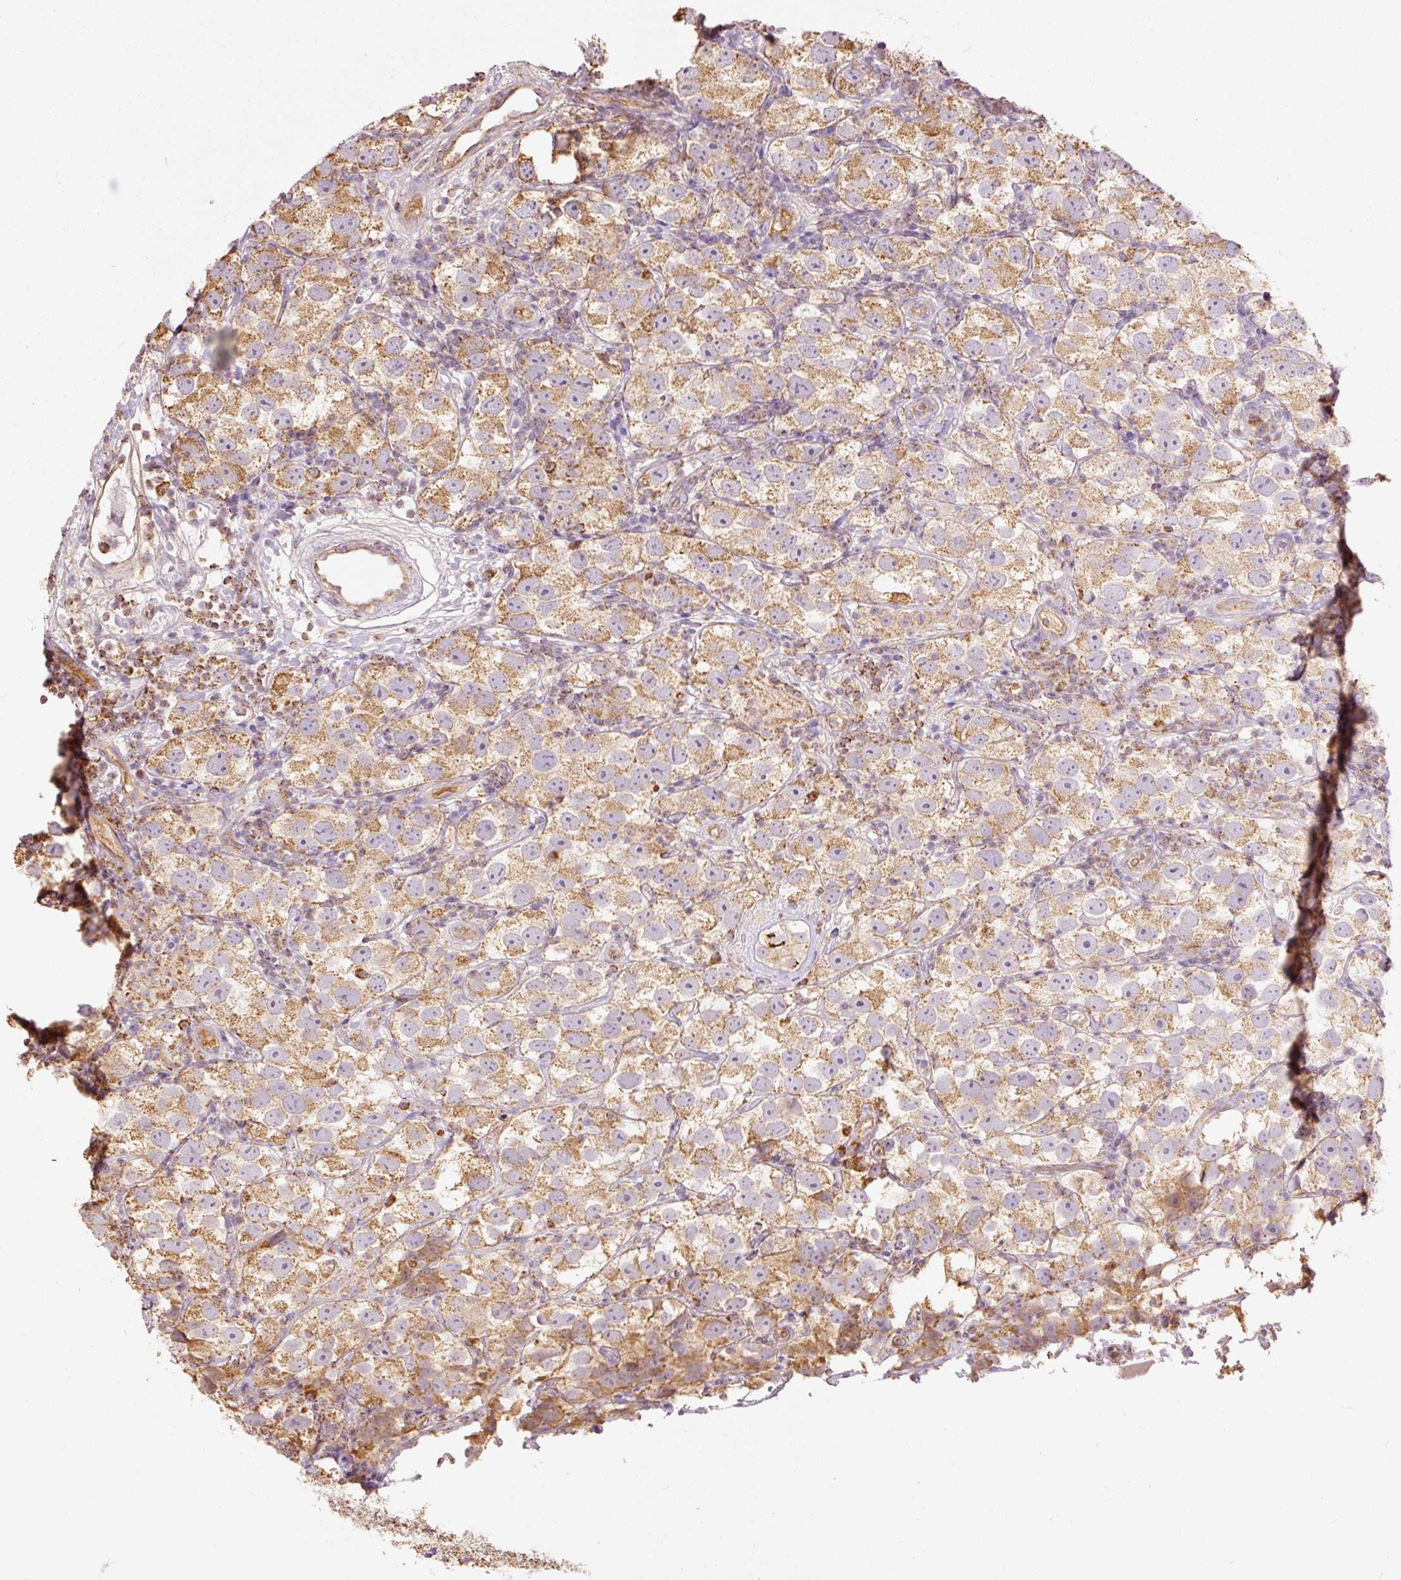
{"staining": {"intensity": "moderate", "quantity": ">75%", "location": "cytoplasmic/membranous"}, "tissue": "testis cancer", "cell_type": "Tumor cells", "image_type": "cancer", "snomed": [{"axis": "morphology", "description": "Seminoma, NOS"}, {"axis": "topography", "description": "Testis"}], "caption": "Approximately >75% of tumor cells in human testis seminoma demonstrate moderate cytoplasmic/membranous protein positivity as visualized by brown immunohistochemical staining.", "gene": "PSENEN", "patient": {"sex": "male", "age": 26}}